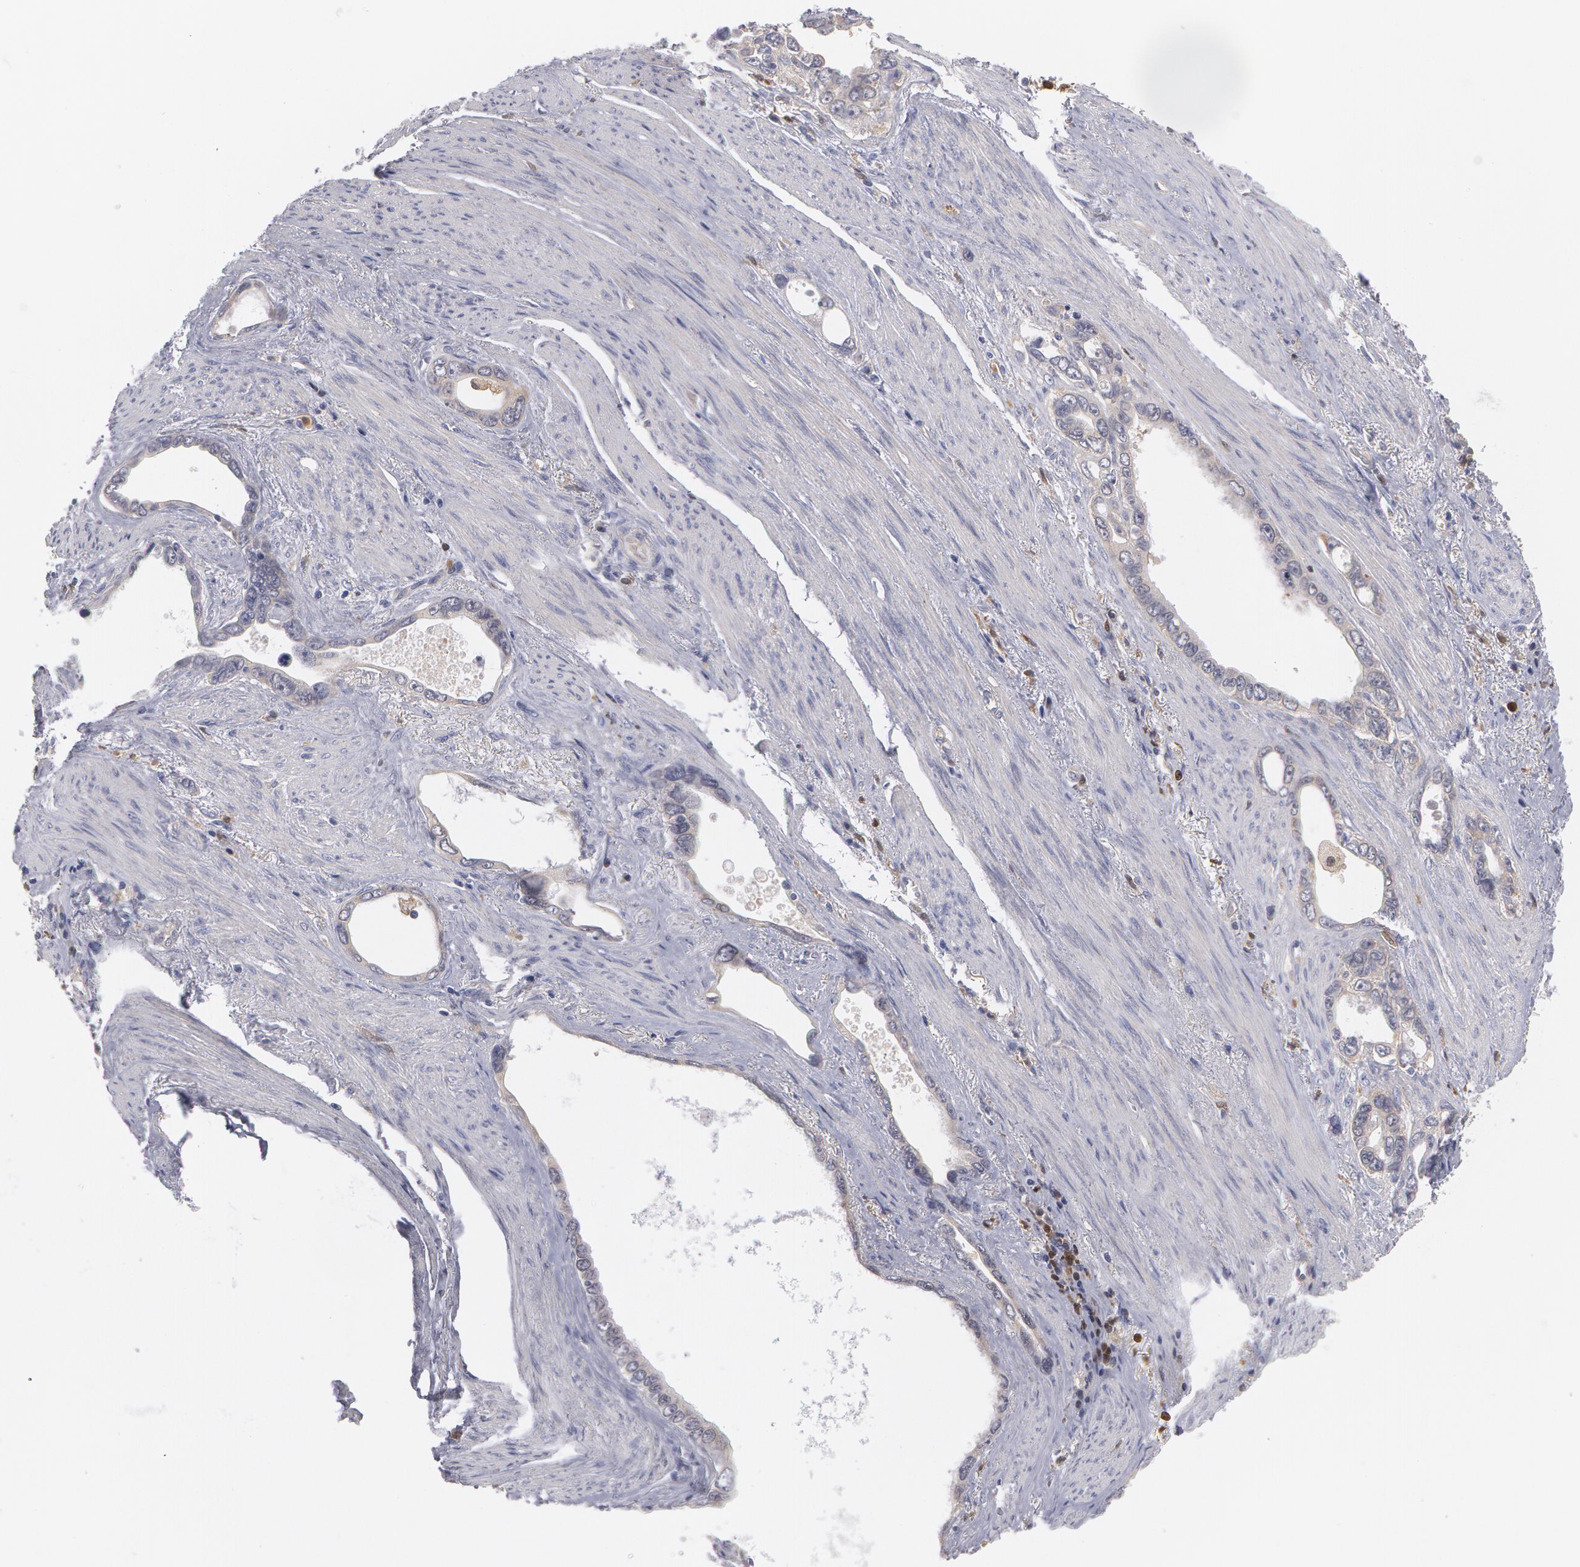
{"staining": {"intensity": "weak", "quantity": ">75%", "location": "cytoplasmic/membranous"}, "tissue": "stomach cancer", "cell_type": "Tumor cells", "image_type": "cancer", "snomed": [{"axis": "morphology", "description": "Adenocarcinoma, NOS"}, {"axis": "topography", "description": "Stomach"}], "caption": "Protein positivity by immunohistochemistry displays weak cytoplasmic/membranous staining in about >75% of tumor cells in adenocarcinoma (stomach). Using DAB (3,3'-diaminobenzidine) (brown) and hematoxylin (blue) stains, captured at high magnification using brightfield microscopy.", "gene": "SYK", "patient": {"sex": "male", "age": 78}}